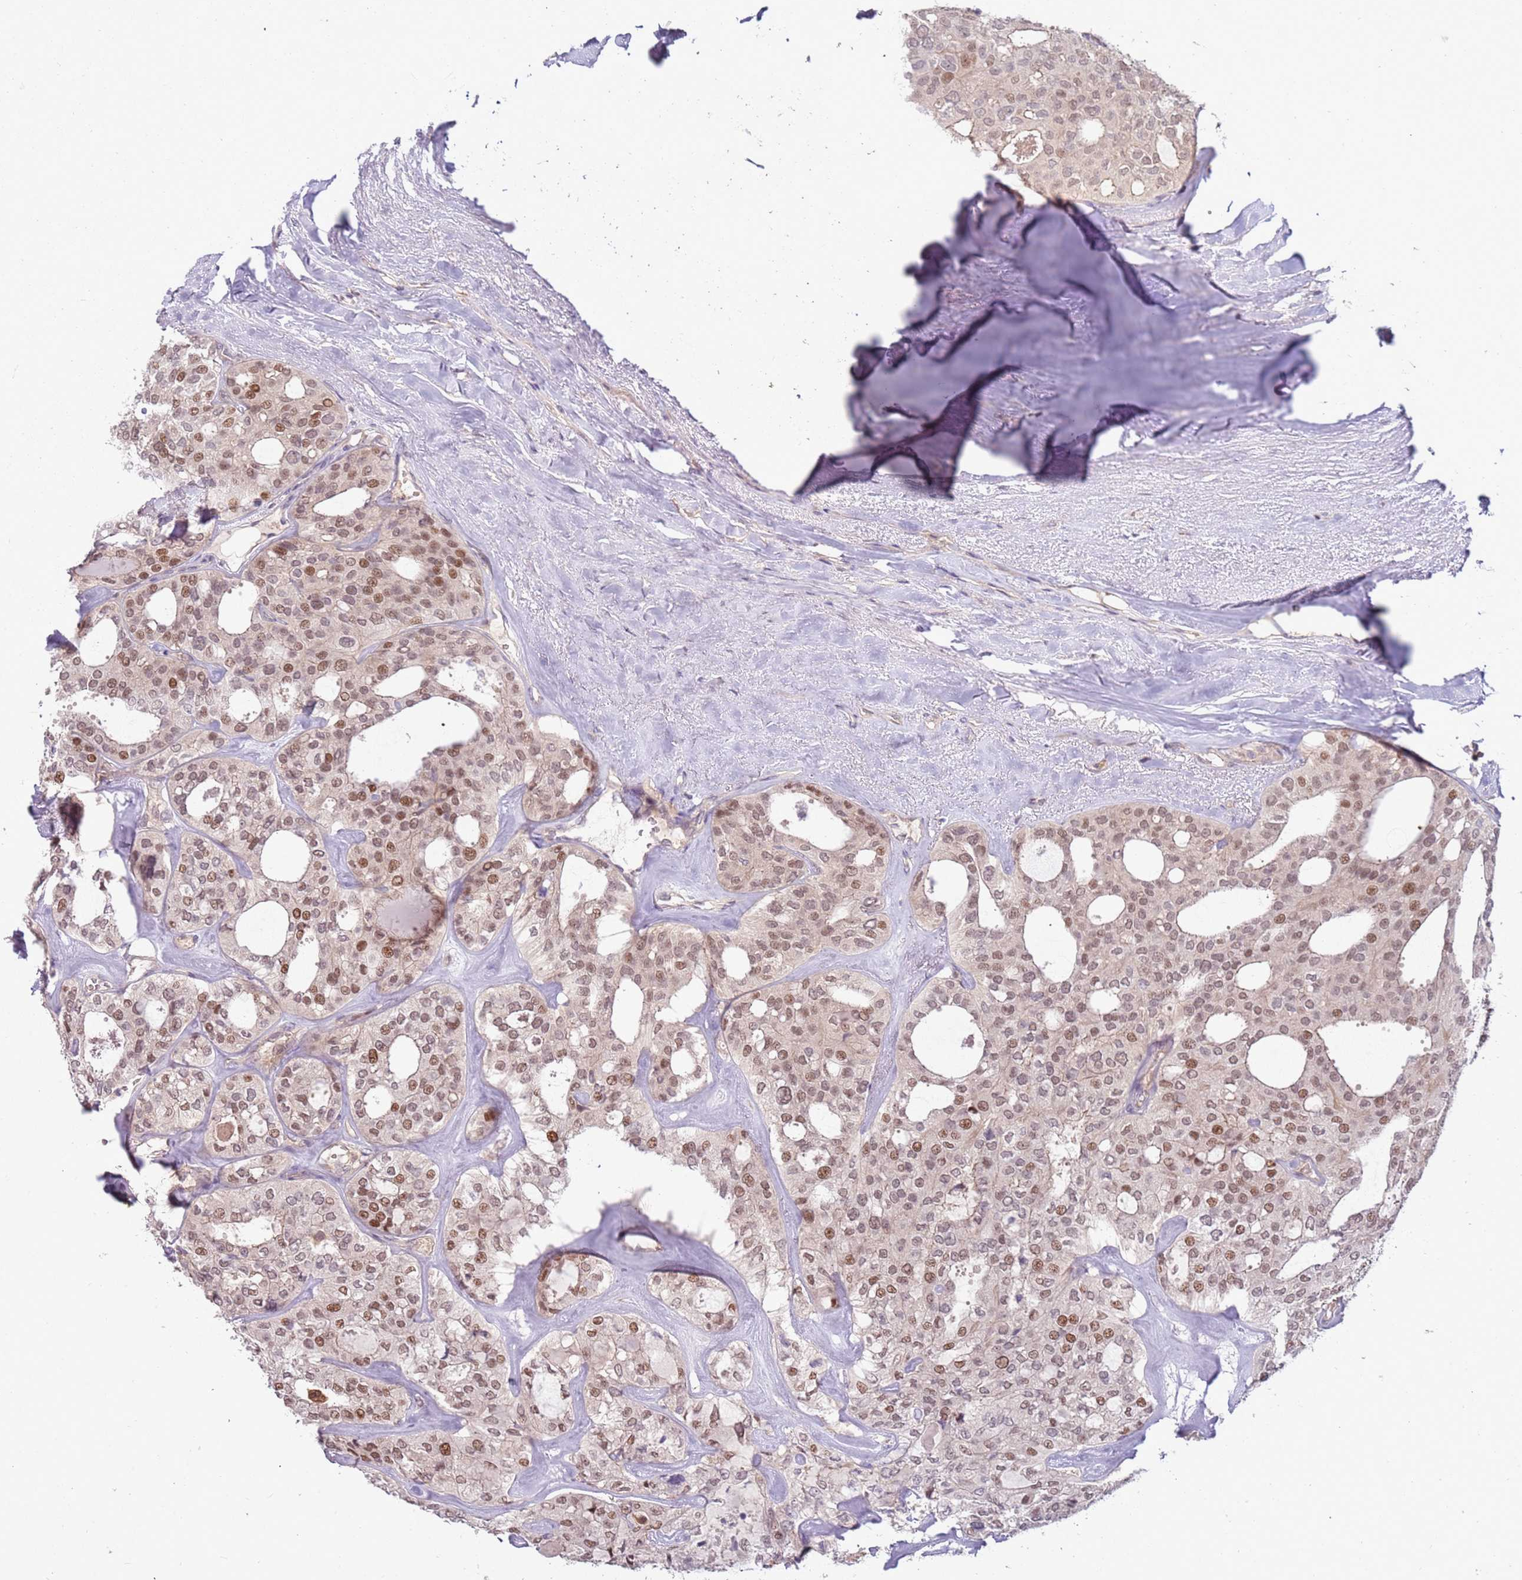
{"staining": {"intensity": "moderate", "quantity": ">75%", "location": "nuclear"}, "tissue": "thyroid cancer", "cell_type": "Tumor cells", "image_type": "cancer", "snomed": [{"axis": "morphology", "description": "Follicular adenoma carcinoma, NOS"}, {"axis": "topography", "description": "Thyroid gland"}], "caption": "The image shows staining of follicular adenoma carcinoma (thyroid), revealing moderate nuclear protein expression (brown color) within tumor cells.", "gene": "GSTO2", "patient": {"sex": "male", "age": 75}}